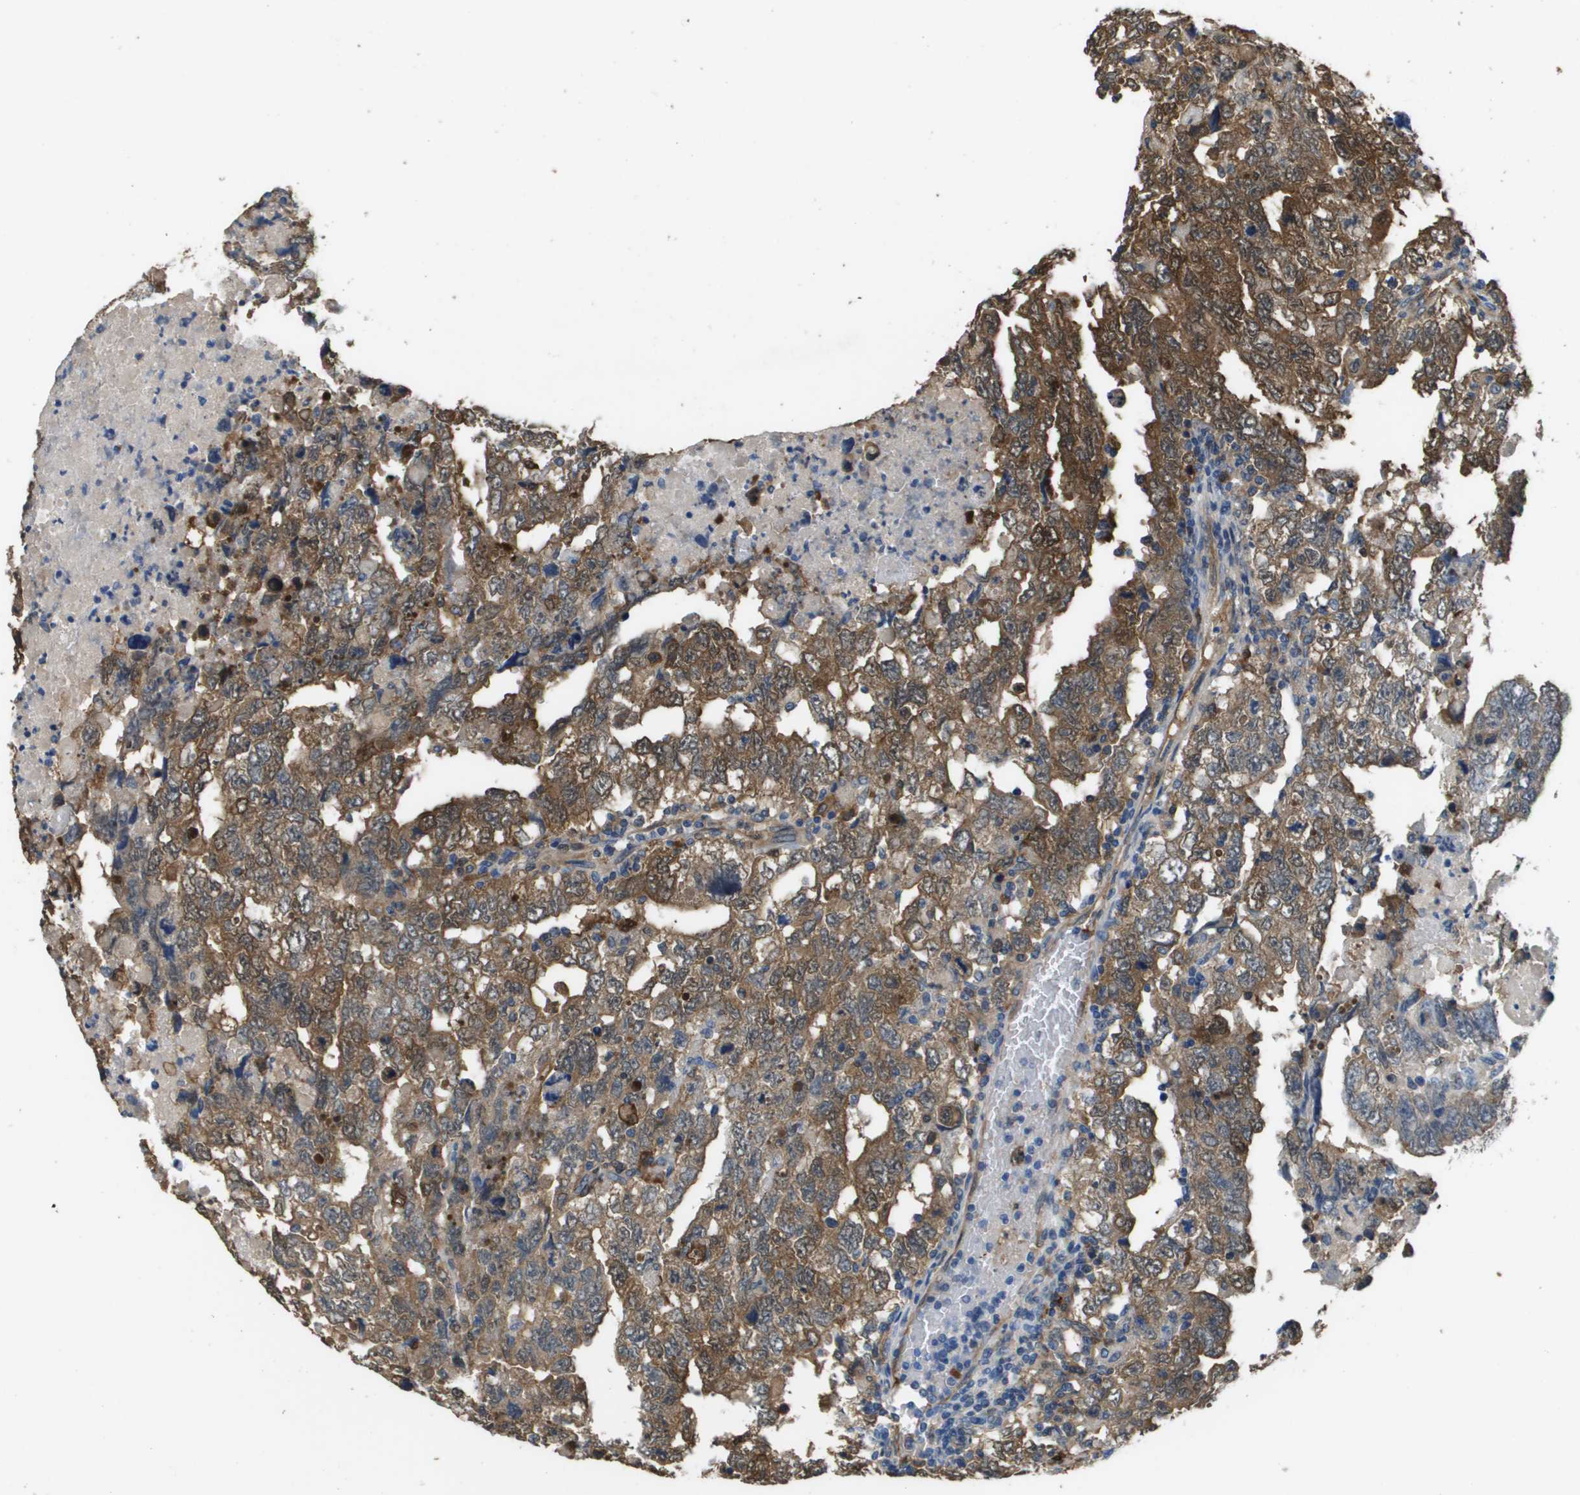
{"staining": {"intensity": "moderate", "quantity": ">75%", "location": "cytoplasmic/membranous"}, "tissue": "testis cancer", "cell_type": "Tumor cells", "image_type": "cancer", "snomed": [{"axis": "morphology", "description": "Carcinoma, Embryonal, NOS"}, {"axis": "topography", "description": "Testis"}], "caption": "Immunohistochemical staining of human testis cancer (embryonal carcinoma) shows medium levels of moderate cytoplasmic/membranous expression in approximately >75% of tumor cells.", "gene": "FABP5", "patient": {"sex": "male", "age": 36}}